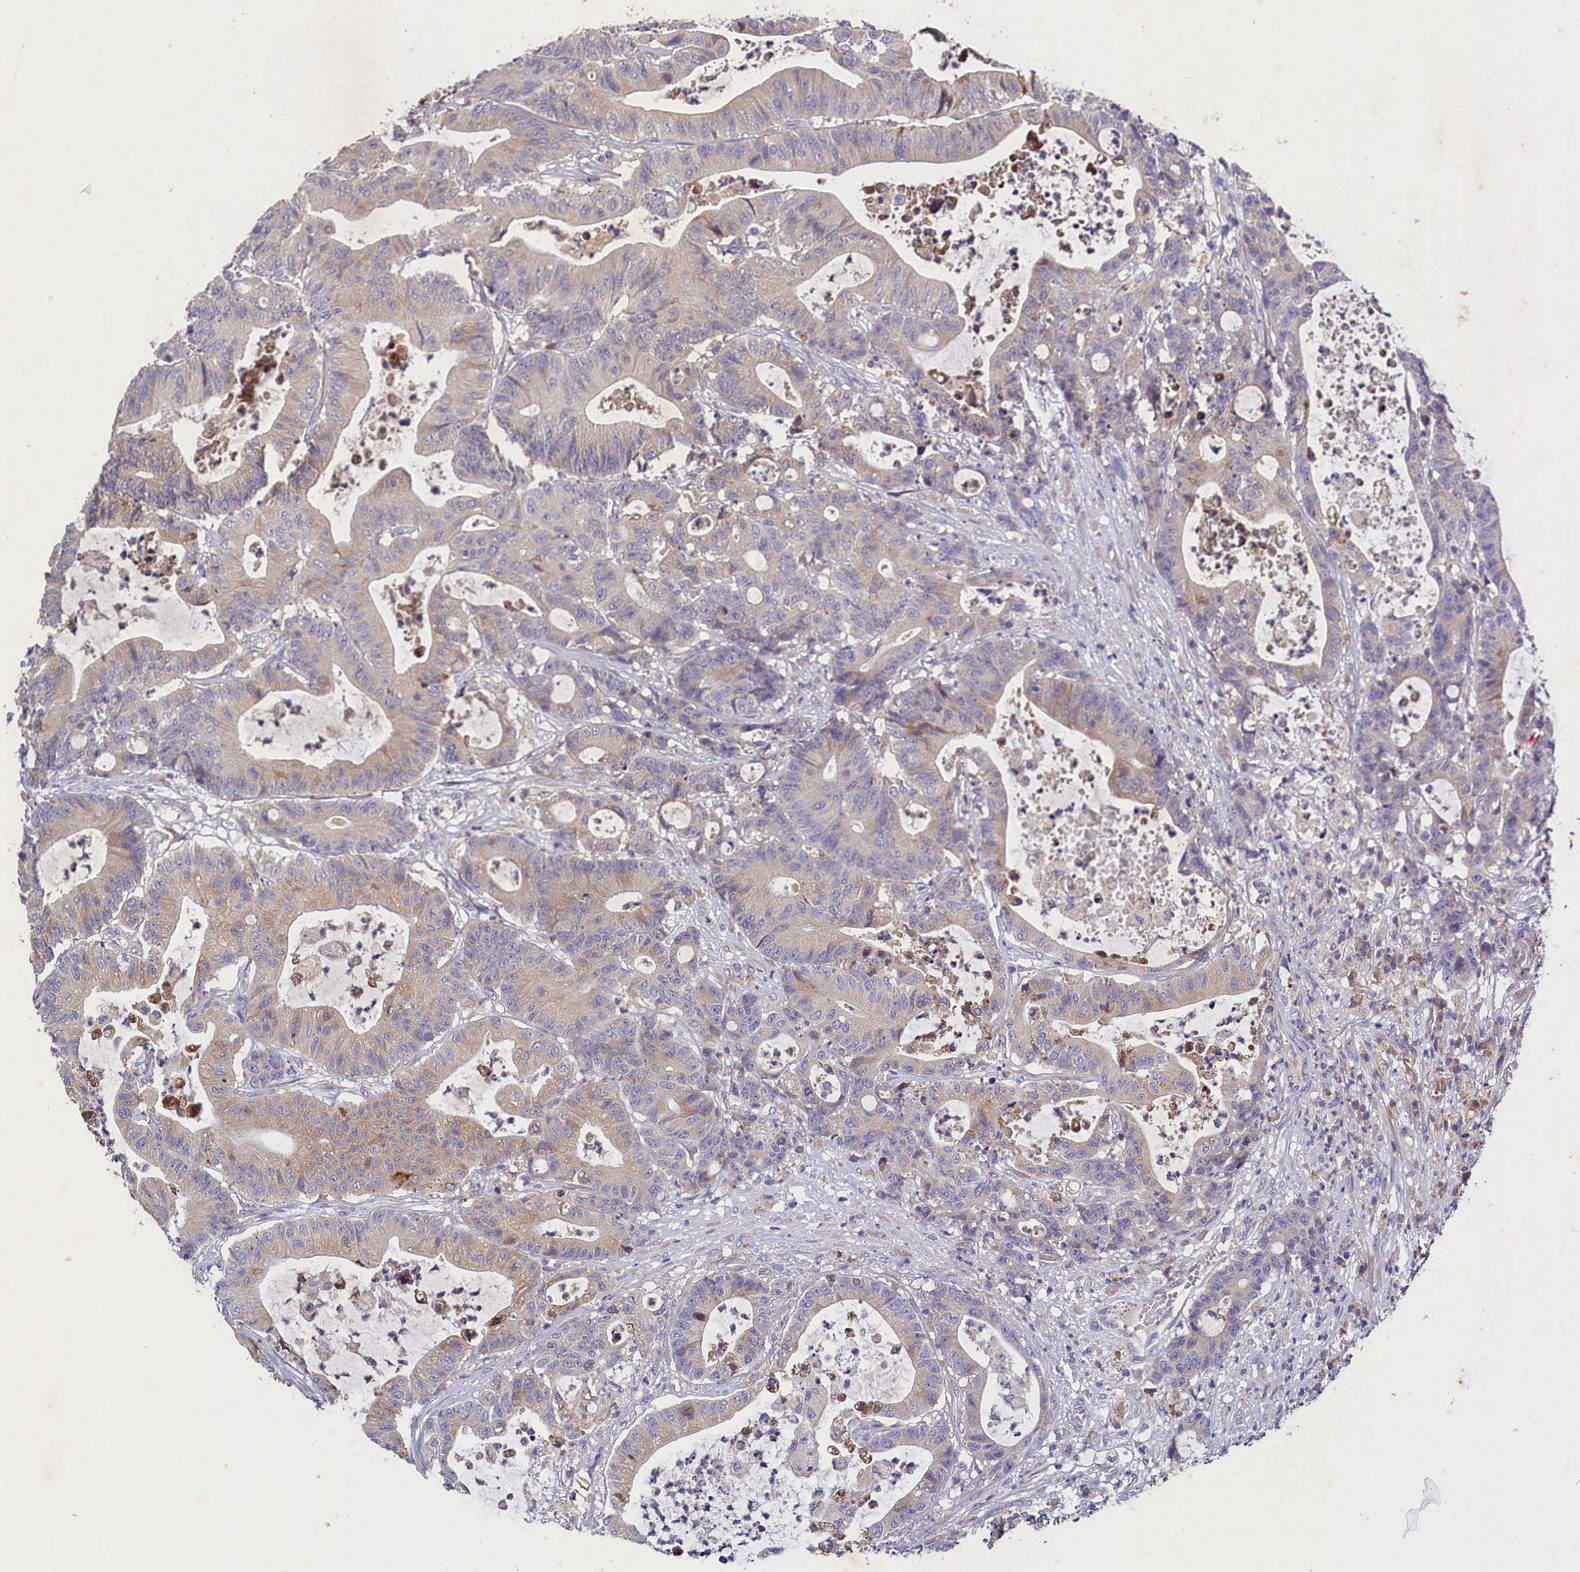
{"staining": {"intensity": "weak", "quantity": "25%-75%", "location": "cytoplasmic/membranous"}, "tissue": "colorectal cancer", "cell_type": "Tumor cells", "image_type": "cancer", "snomed": [{"axis": "morphology", "description": "Adenocarcinoma, NOS"}, {"axis": "topography", "description": "Colon"}], "caption": "This histopathology image displays IHC staining of colorectal adenocarcinoma, with low weak cytoplasmic/membranous expression in approximately 25%-75% of tumor cells.", "gene": "ST7L", "patient": {"sex": "female", "age": 84}}